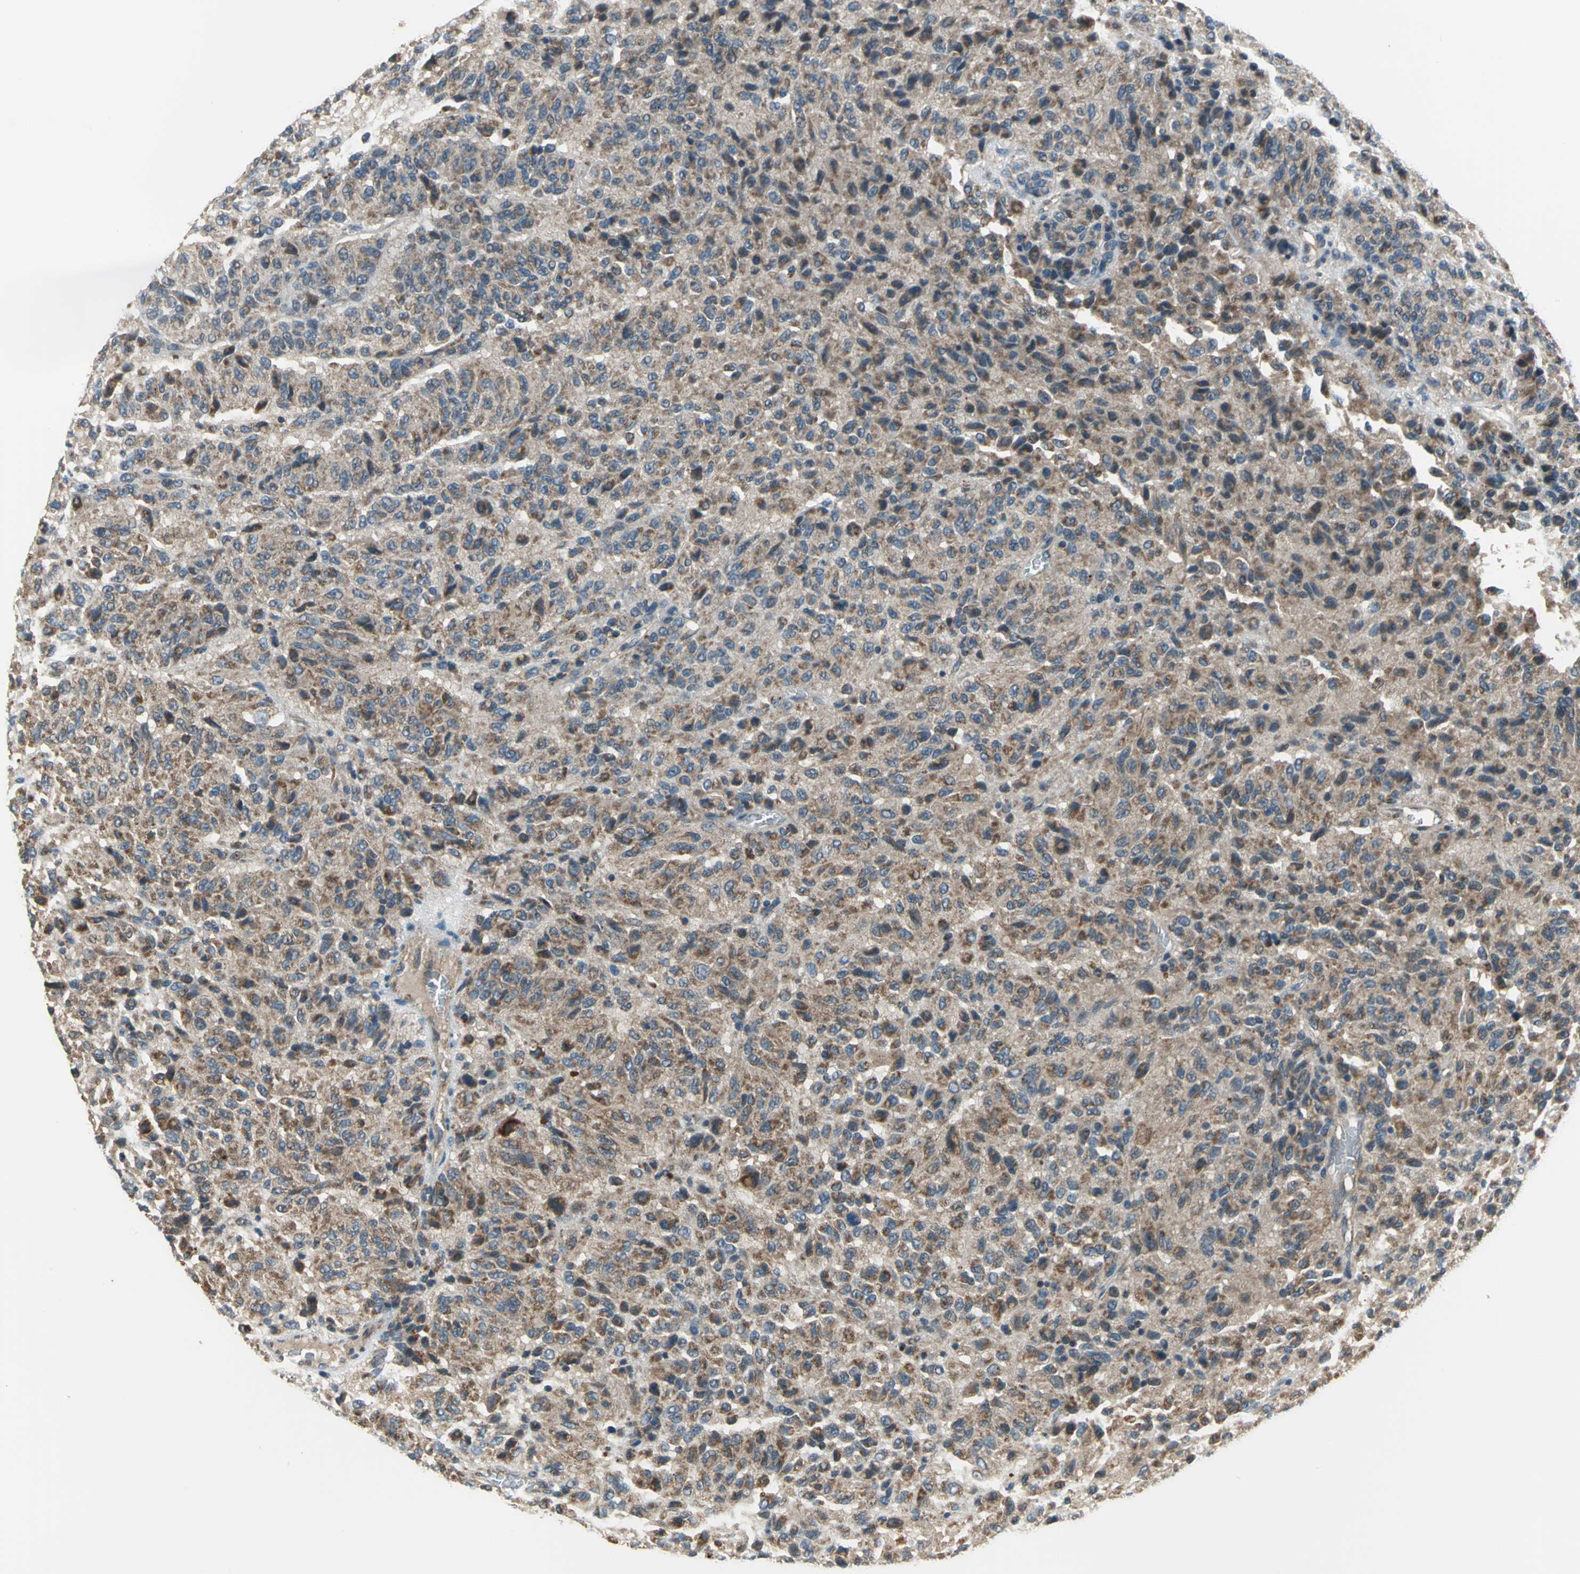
{"staining": {"intensity": "moderate", "quantity": ">75%", "location": "cytoplasmic/membranous"}, "tissue": "melanoma", "cell_type": "Tumor cells", "image_type": "cancer", "snomed": [{"axis": "morphology", "description": "Malignant melanoma, Metastatic site"}, {"axis": "topography", "description": "Lung"}], "caption": "Protein staining reveals moderate cytoplasmic/membranous staining in about >75% of tumor cells in malignant melanoma (metastatic site).", "gene": "TRAK1", "patient": {"sex": "male", "age": 64}}